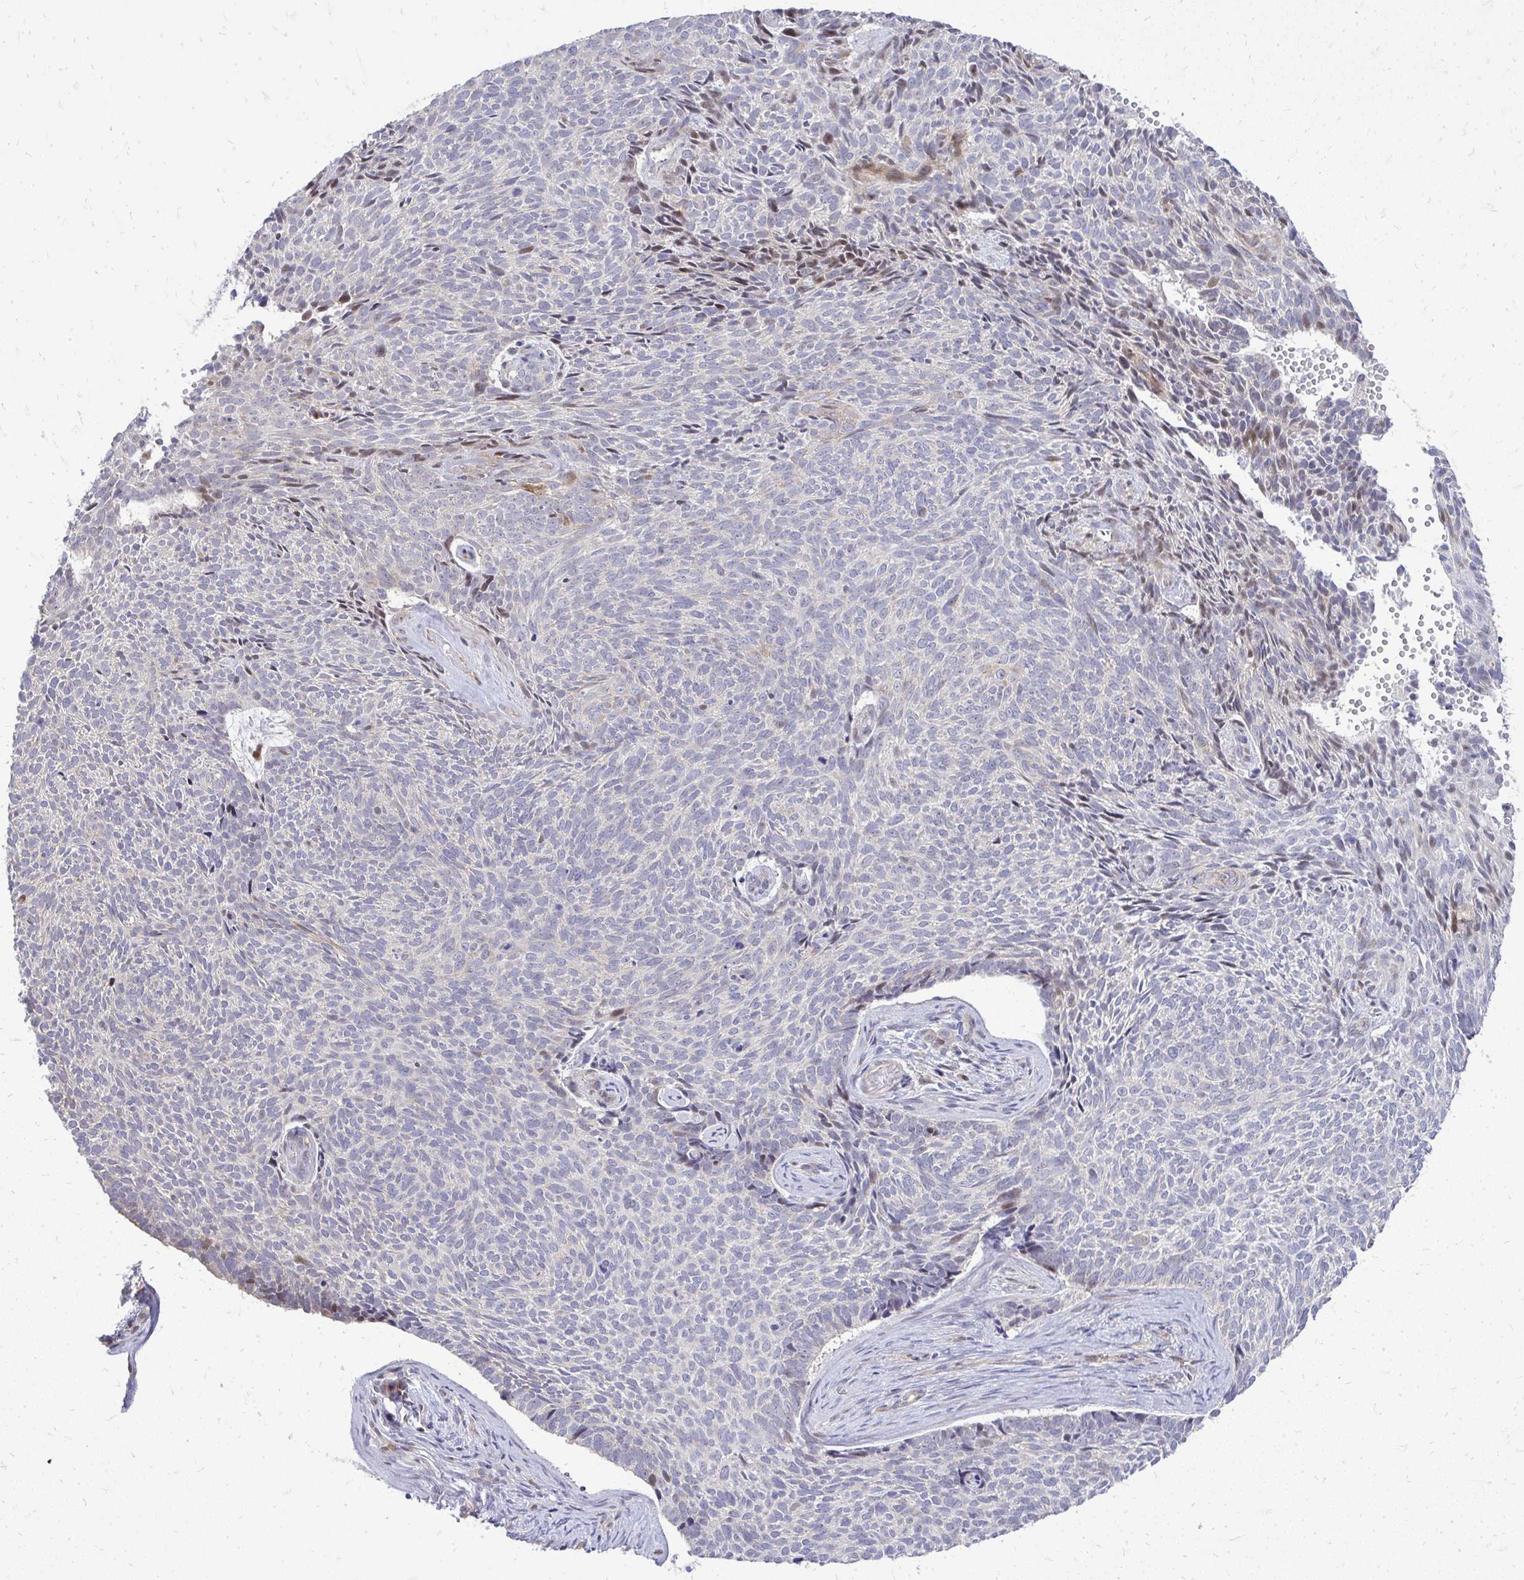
{"staining": {"intensity": "moderate", "quantity": "<25%", "location": "cytoplasmic/membranous"}, "tissue": "skin cancer", "cell_type": "Tumor cells", "image_type": "cancer", "snomed": [{"axis": "morphology", "description": "Basal cell carcinoma"}, {"axis": "topography", "description": "Skin"}], "caption": "Basal cell carcinoma (skin) stained with DAB immunohistochemistry (IHC) reveals low levels of moderate cytoplasmic/membranous positivity in about <25% of tumor cells.", "gene": "OR8D1", "patient": {"sex": "female", "age": 80}}